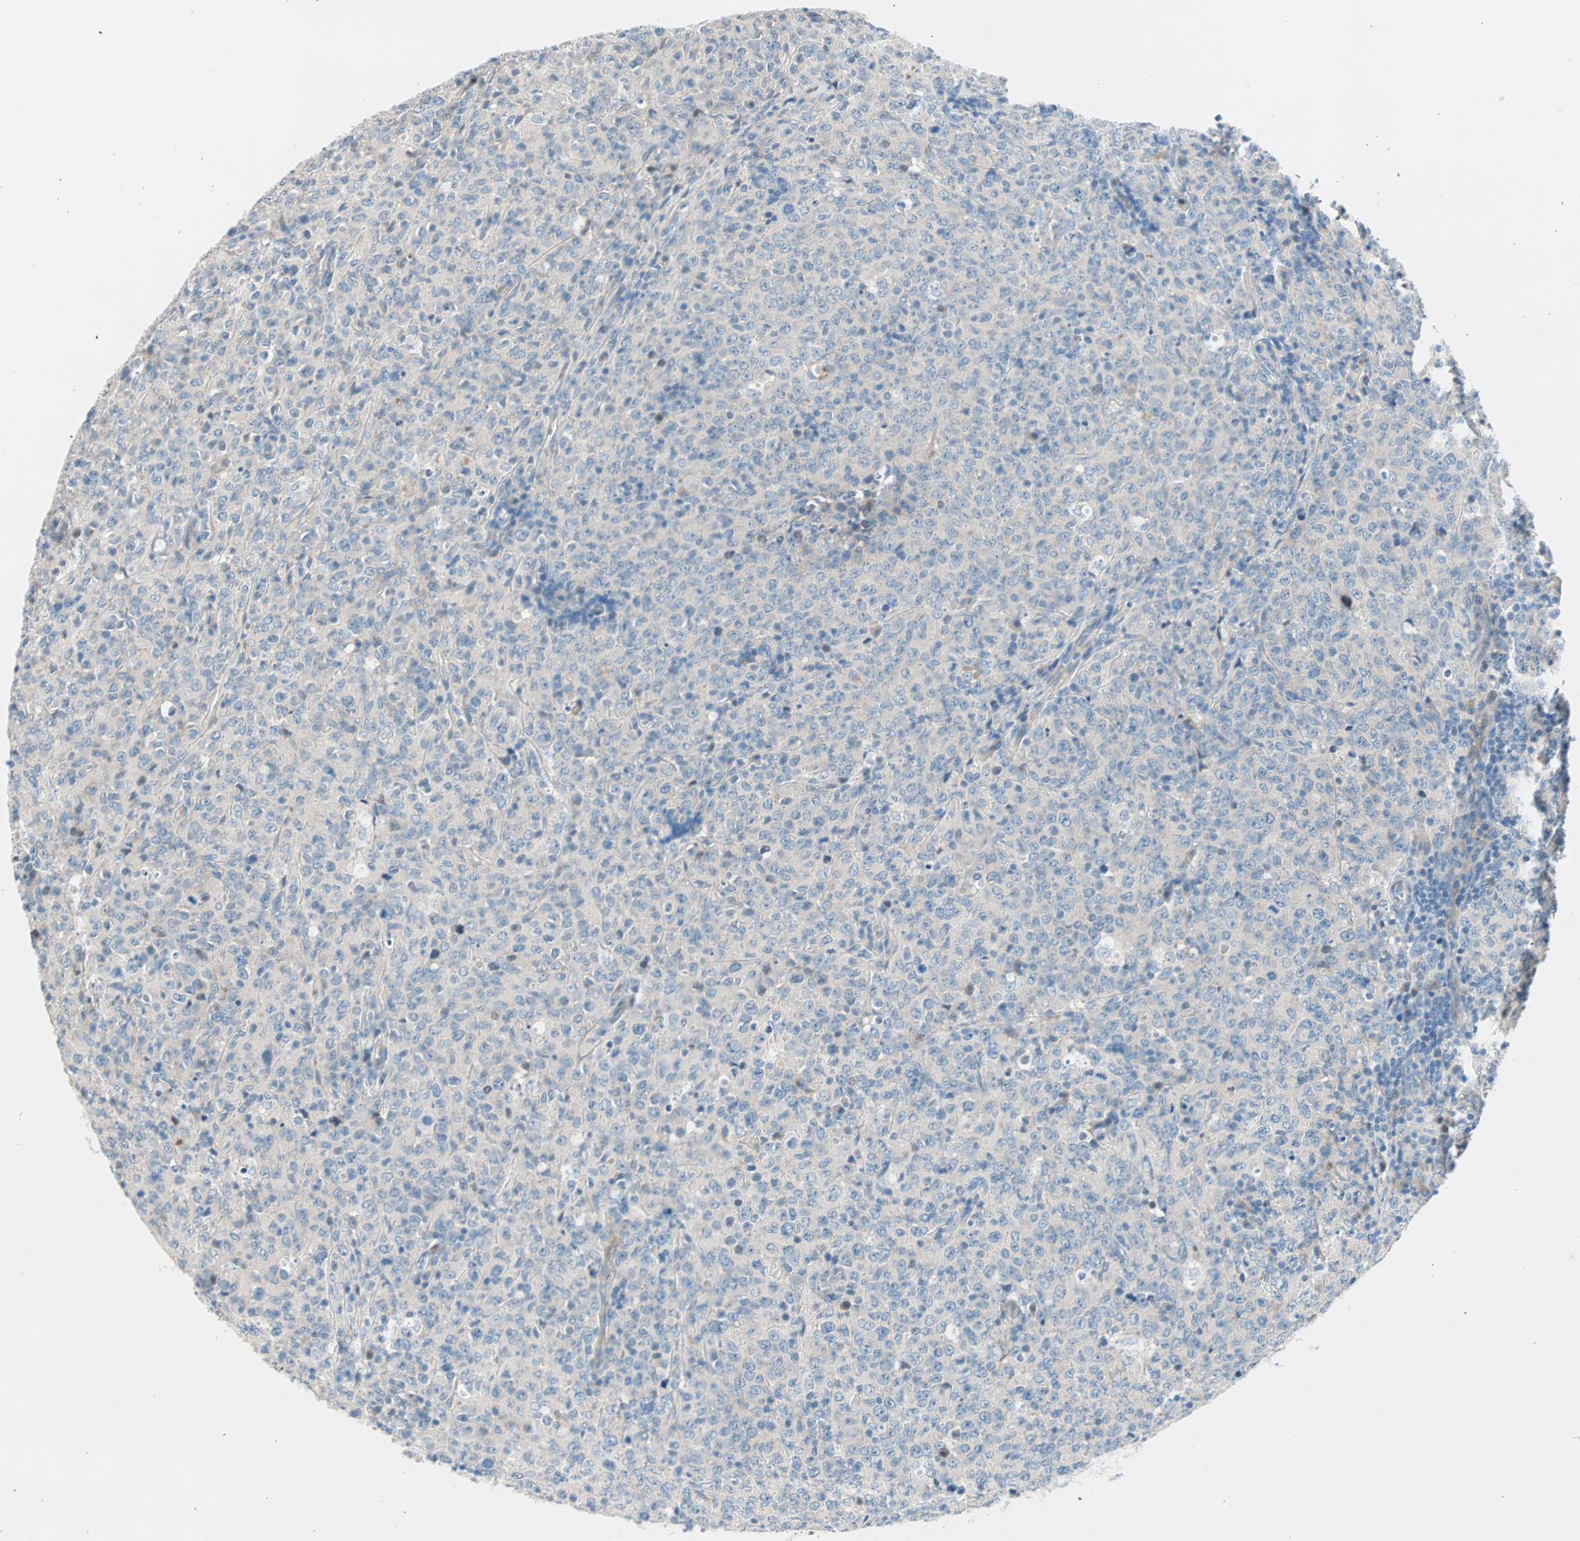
{"staining": {"intensity": "negative", "quantity": "none", "location": "none"}, "tissue": "lymphoma", "cell_type": "Tumor cells", "image_type": "cancer", "snomed": [{"axis": "morphology", "description": "Malignant lymphoma, non-Hodgkin's type, High grade"}, {"axis": "topography", "description": "Tonsil"}], "caption": "Lymphoma was stained to show a protein in brown. There is no significant staining in tumor cells.", "gene": "TMEM163", "patient": {"sex": "female", "age": 36}}